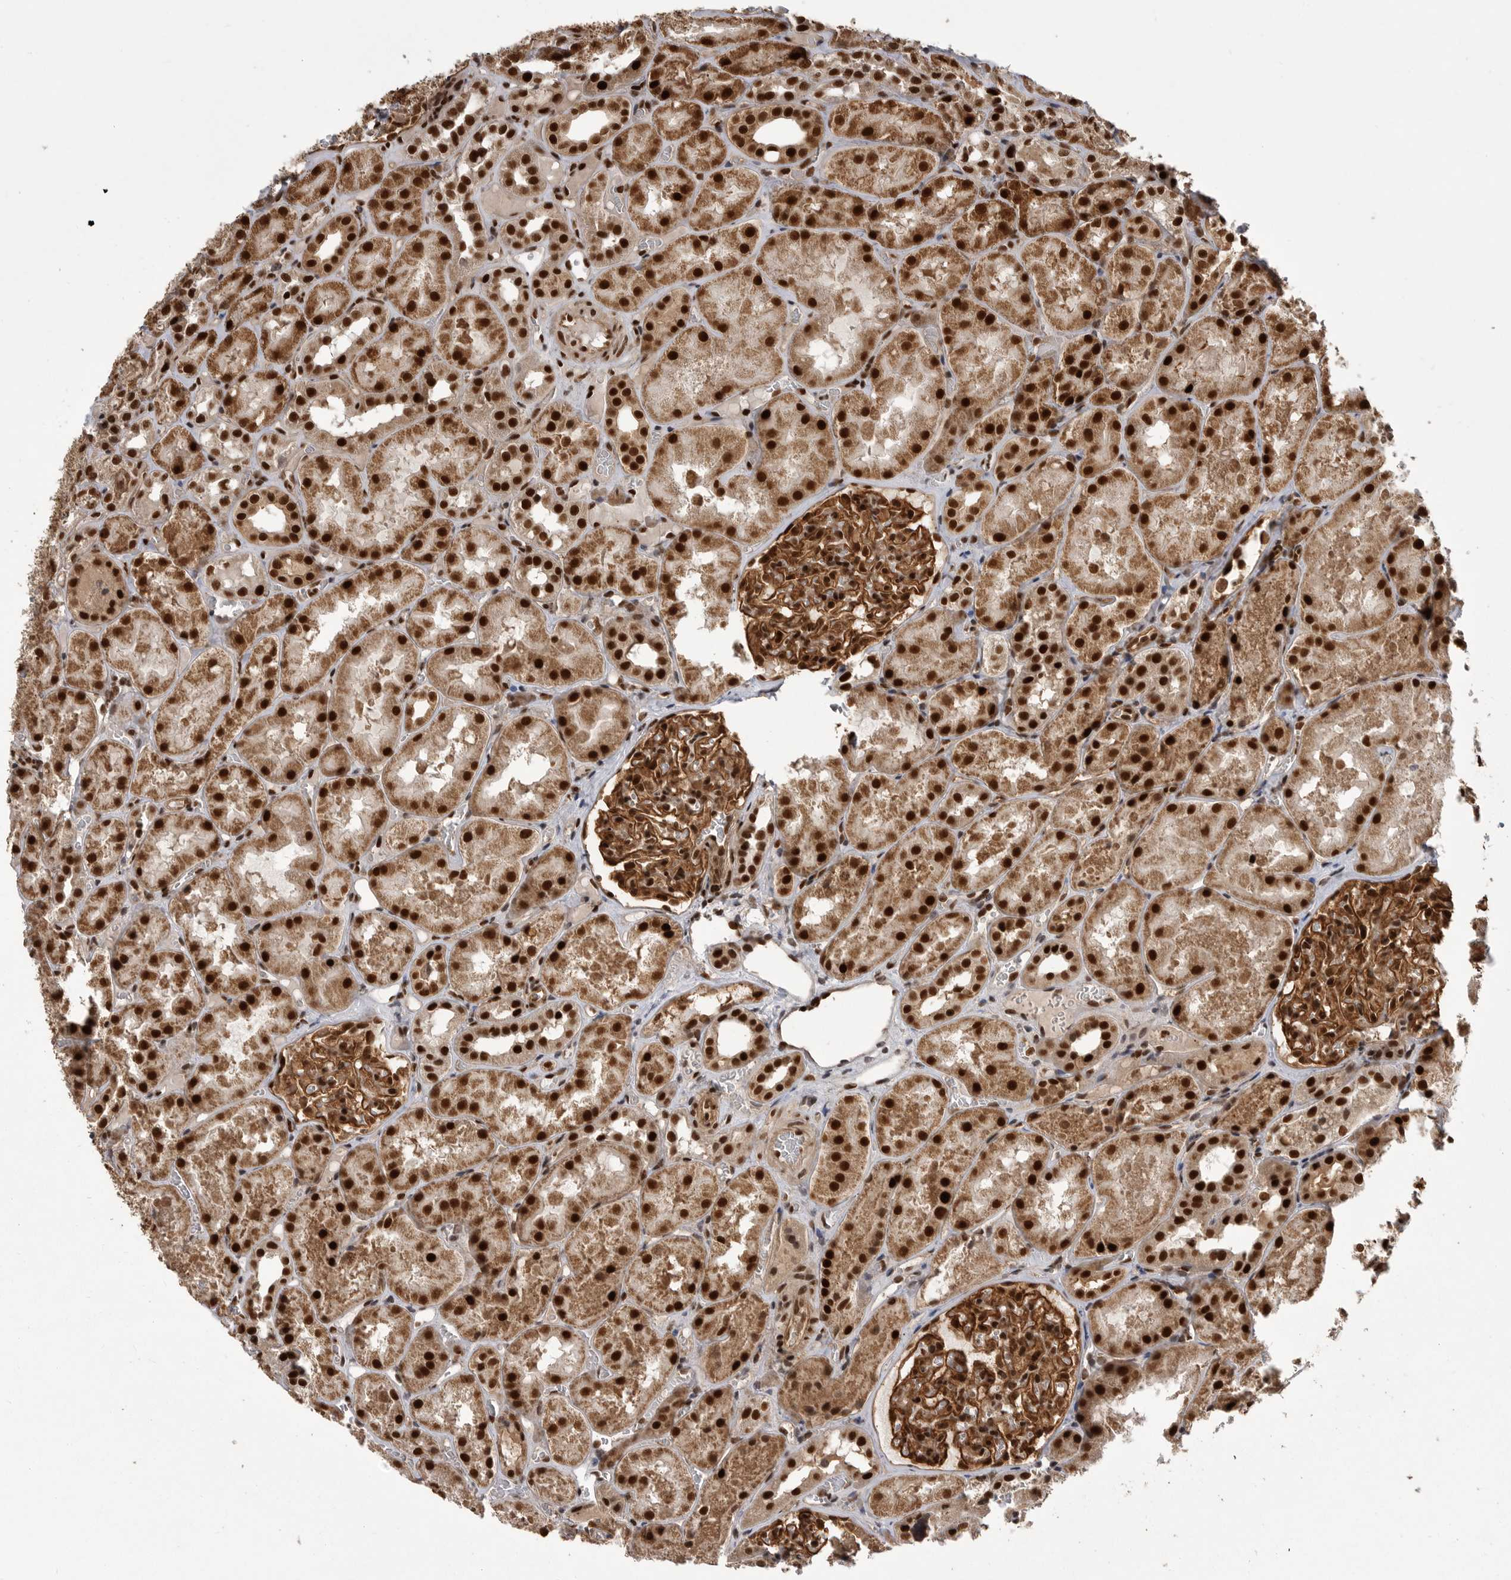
{"staining": {"intensity": "moderate", "quantity": ">75%", "location": "cytoplasmic/membranous,nuclear"}, "tissue": "kidney", "cell_type": "Cells in glomeruli", "image_type": "normal", "snomed": [{"axis": "morphology", "description": "Normal tissue, NOS"}, {"axis": "topography", "description": "Kidney"}], "caption": "A brown stain highlights moderate cytoplasmic/membranous,nuclear staining of a protein in cells in glomeruli of benign kidney.", "gene": "PPP1R8", "patient": {"sex": "male", "age": 16}}